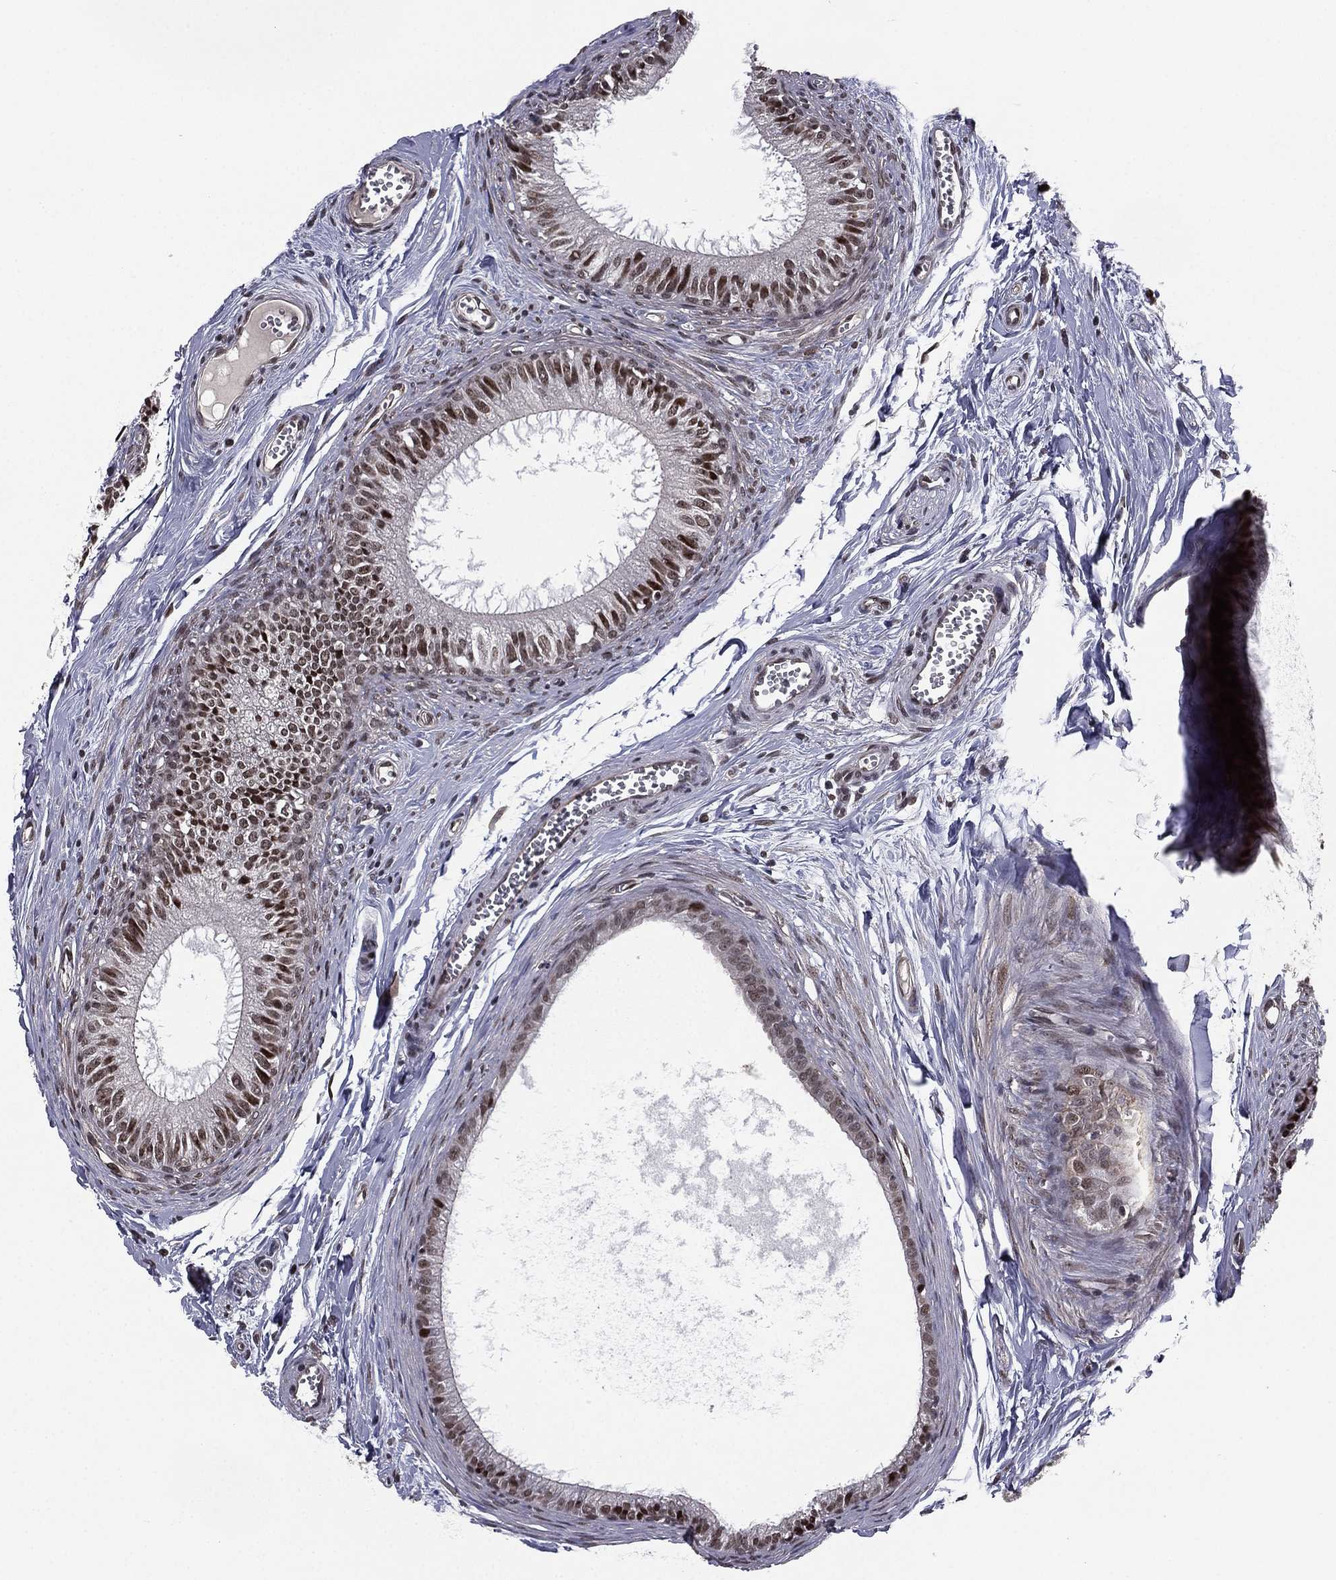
{"staining": {"intensity": "moderate", "quantity": "25%-75%", "location": "nuclear"}, "tissue": "epididymis", "cell_type": "Glandular cells", "image_type": "normal", "snomed": [{"axis": "morphology", "description": "Normal tissue, NOS"}, {"axis": "topography", "description": "Epididymis"}], "caption": "A micrograph of human epididymis stained for a protein displays moderate nuclear brown staining in glandular cells.", "gene": "RARB", "patient": {"sex": "male", "age": 51}}